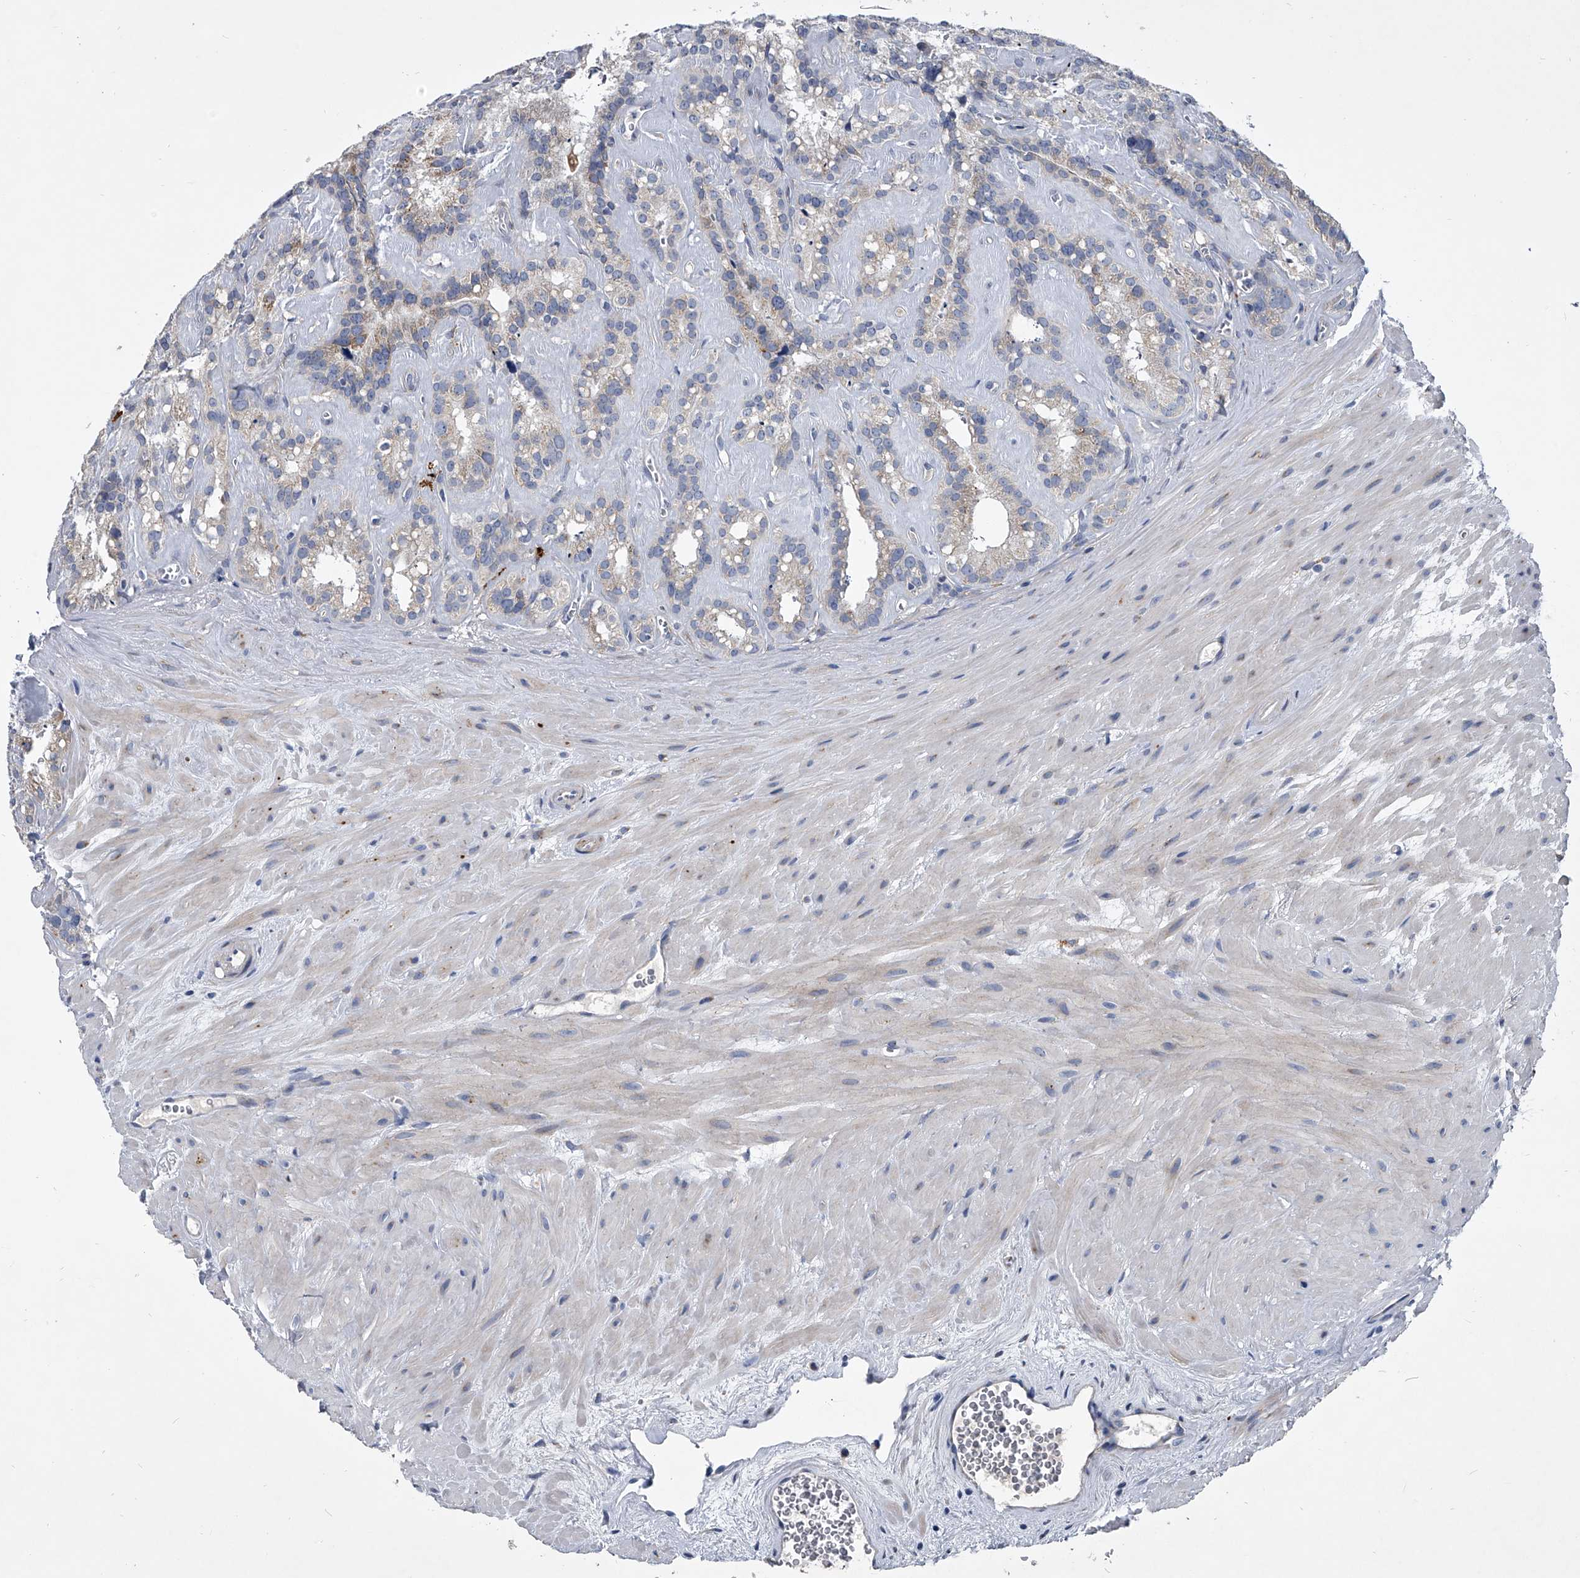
{"staining": {"intensity": "weak", "quantity": "<25%", "location": "cytoplasmic/membranous"}, "tissue": "seminal vesicle", "cell_type": "Glandular cells", "image_type": "normal", "snomed": [{"axis": "morphology", "description": "Normal tissue, NOS"}, {"axis": "topography", "description": "Prostate"}, {"axis": "topography", "description": "Seminal veicle"}], "caption": "The immunohistochemistry (IHC) micrograph has no significant positivity in glandular cells of seminal vesicle.", "gene": "SPP1", "patient": {"sex": "male", "age": 59}}